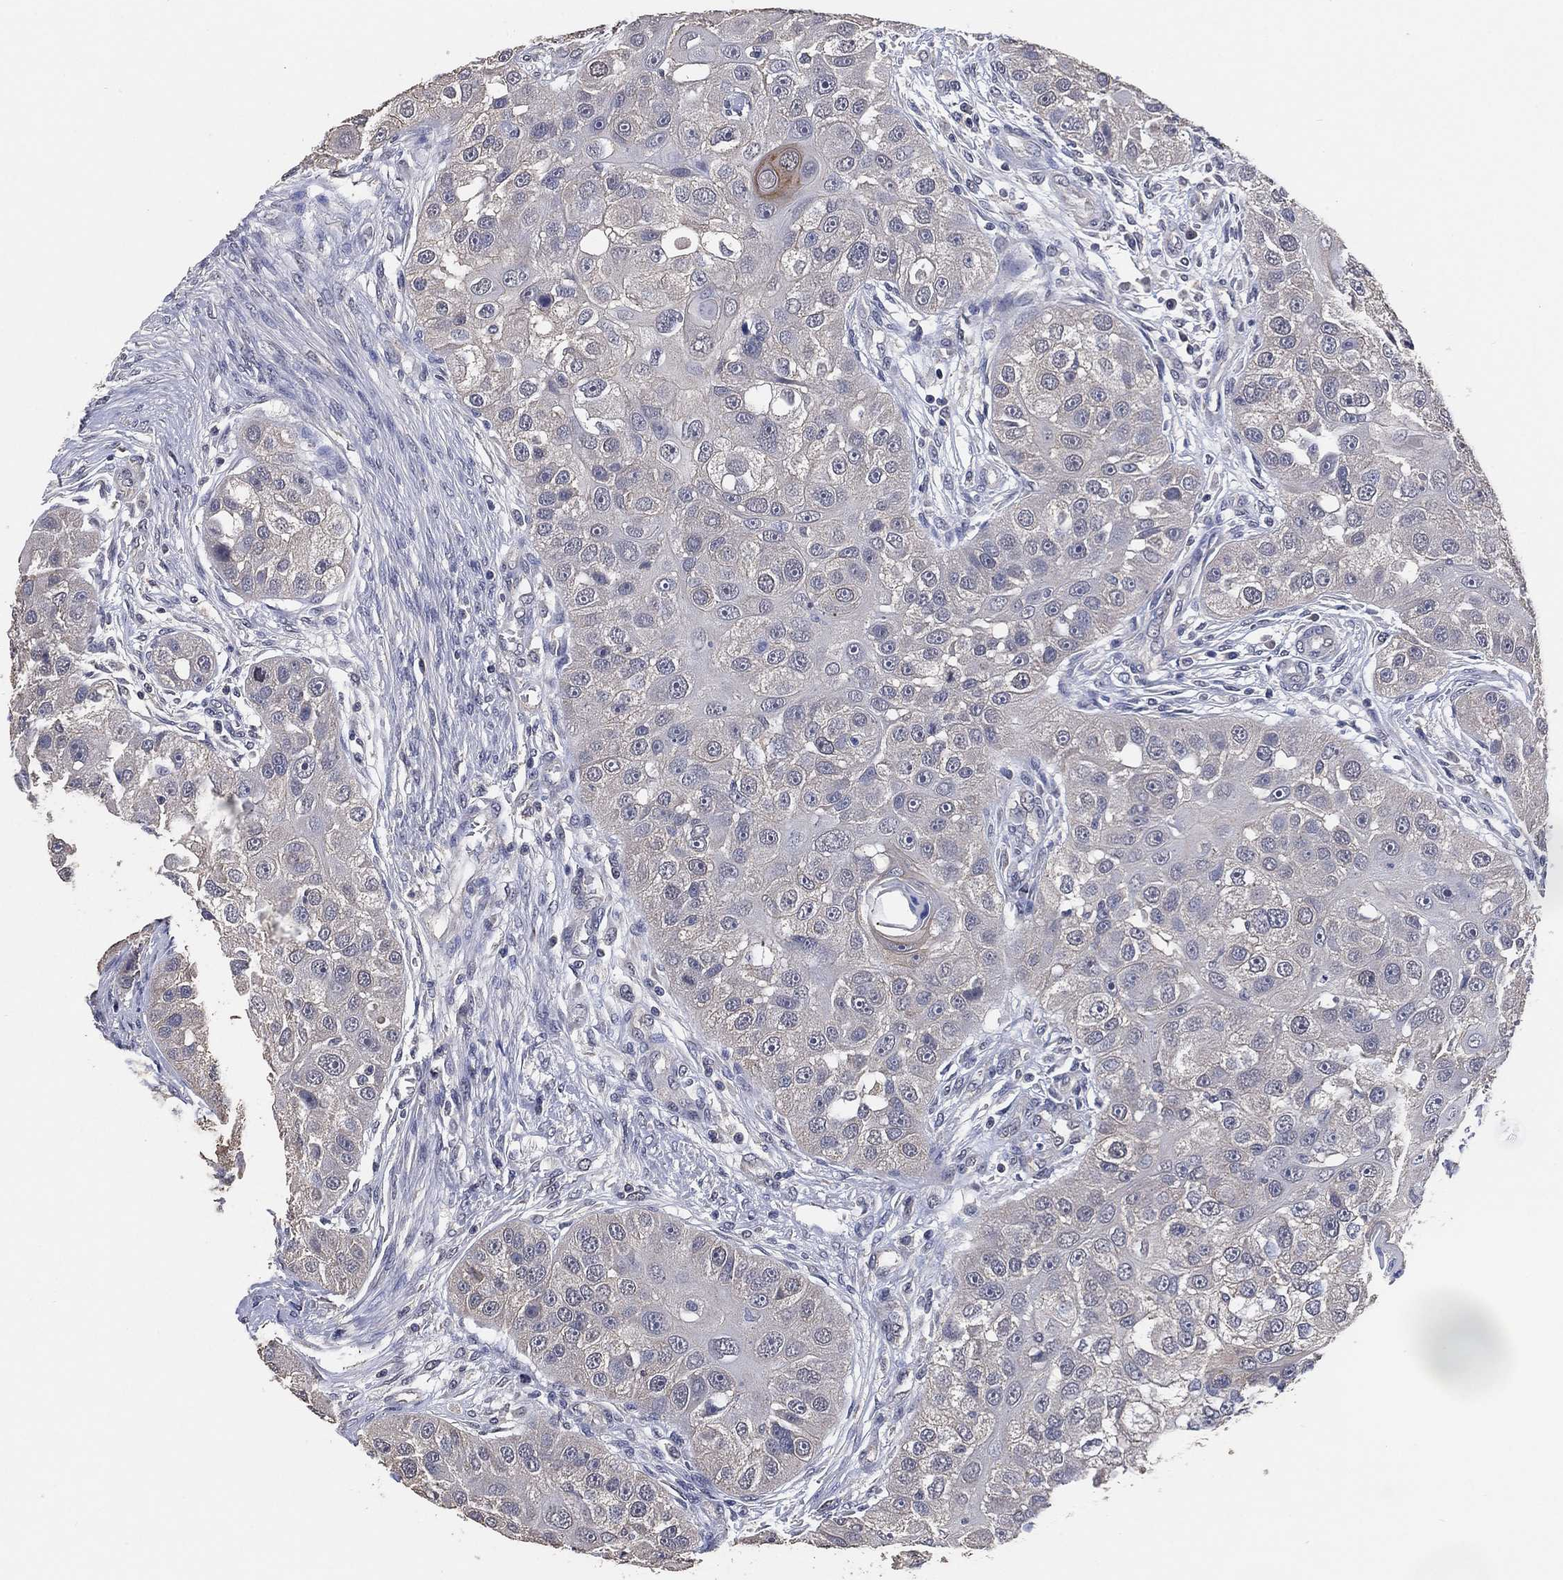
{"staining": {"intensity": "negative", "quantity": "none", "location": "none"}, "tissue": "head and neck cancer", "cell_type": "Tumor cells", "image_type": "cancer", "snomed": [{"axis": "morphology", "description": "Normal tissue, NOS"}, {"axis": "morphology", "description": "Squamous cell carcinoma, NOS"}, {"axis": "topography", "description": "Skeletal muscle"}, {"axis": "topography", "description": "Head-Neck"}], "caption": "A micrograph of squamous cell carcinoma (head and neck) stained for a protein reveals no brown staining in tumor cells.", "gene": "KLK5", "patient": {"sex": "male", "age": 51}}